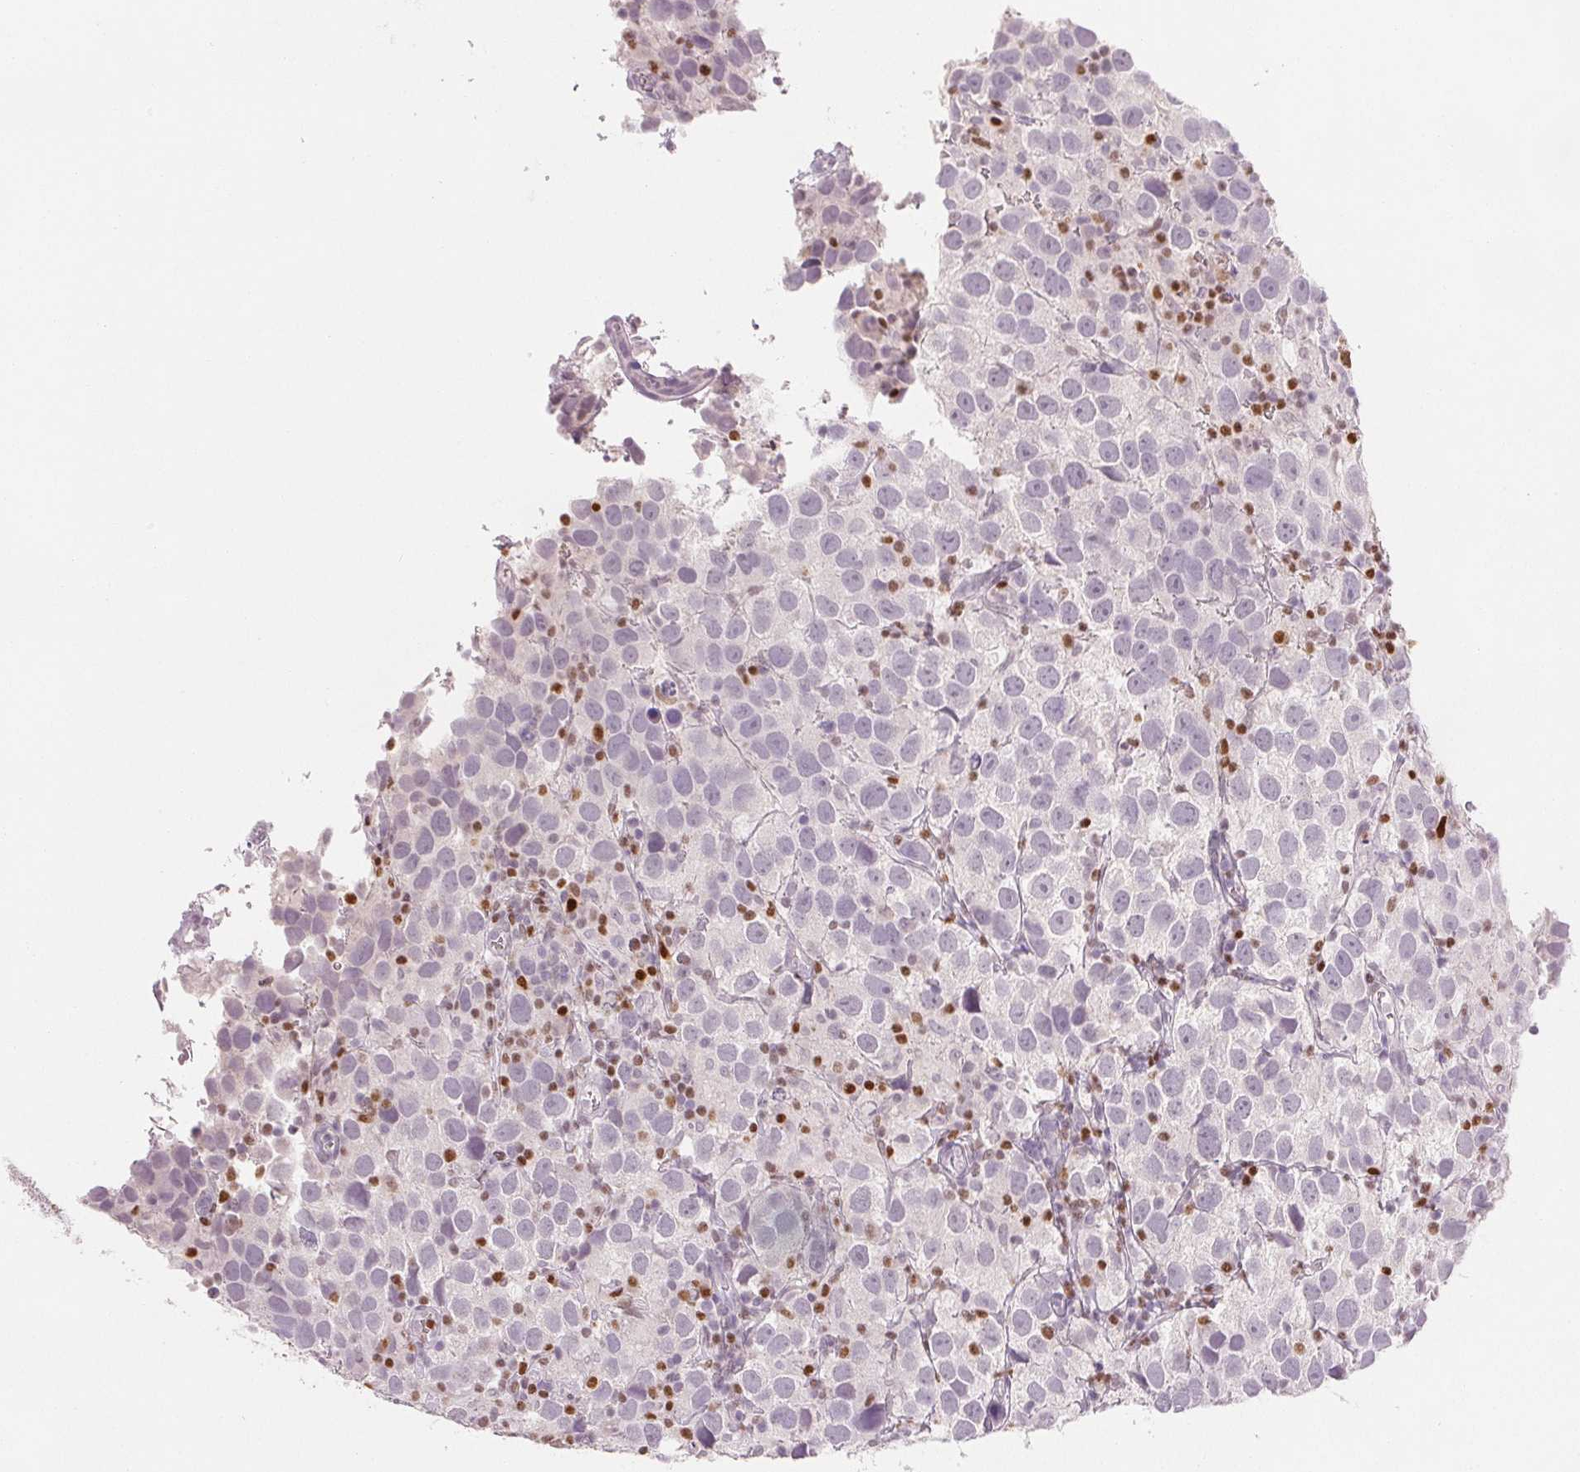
{"staining": {"intensity": "negative", "quantity": "none", "location": "none"}, "tissue": "testis cancer", "cell_type": "Tumor cells", "image_type": "cancer", "snomed": [{"axis": "morphology", "description": "Seminoma, NOS"}, {"axis": "topography", "description": "Testis"}], "caption": "This is a photomicrograph of immunohistochemistry staining of testis cancer, which shows no expression in tumor cells.", "gene": "RUNX2", "patient": {"sex": "male", "age": 26}}